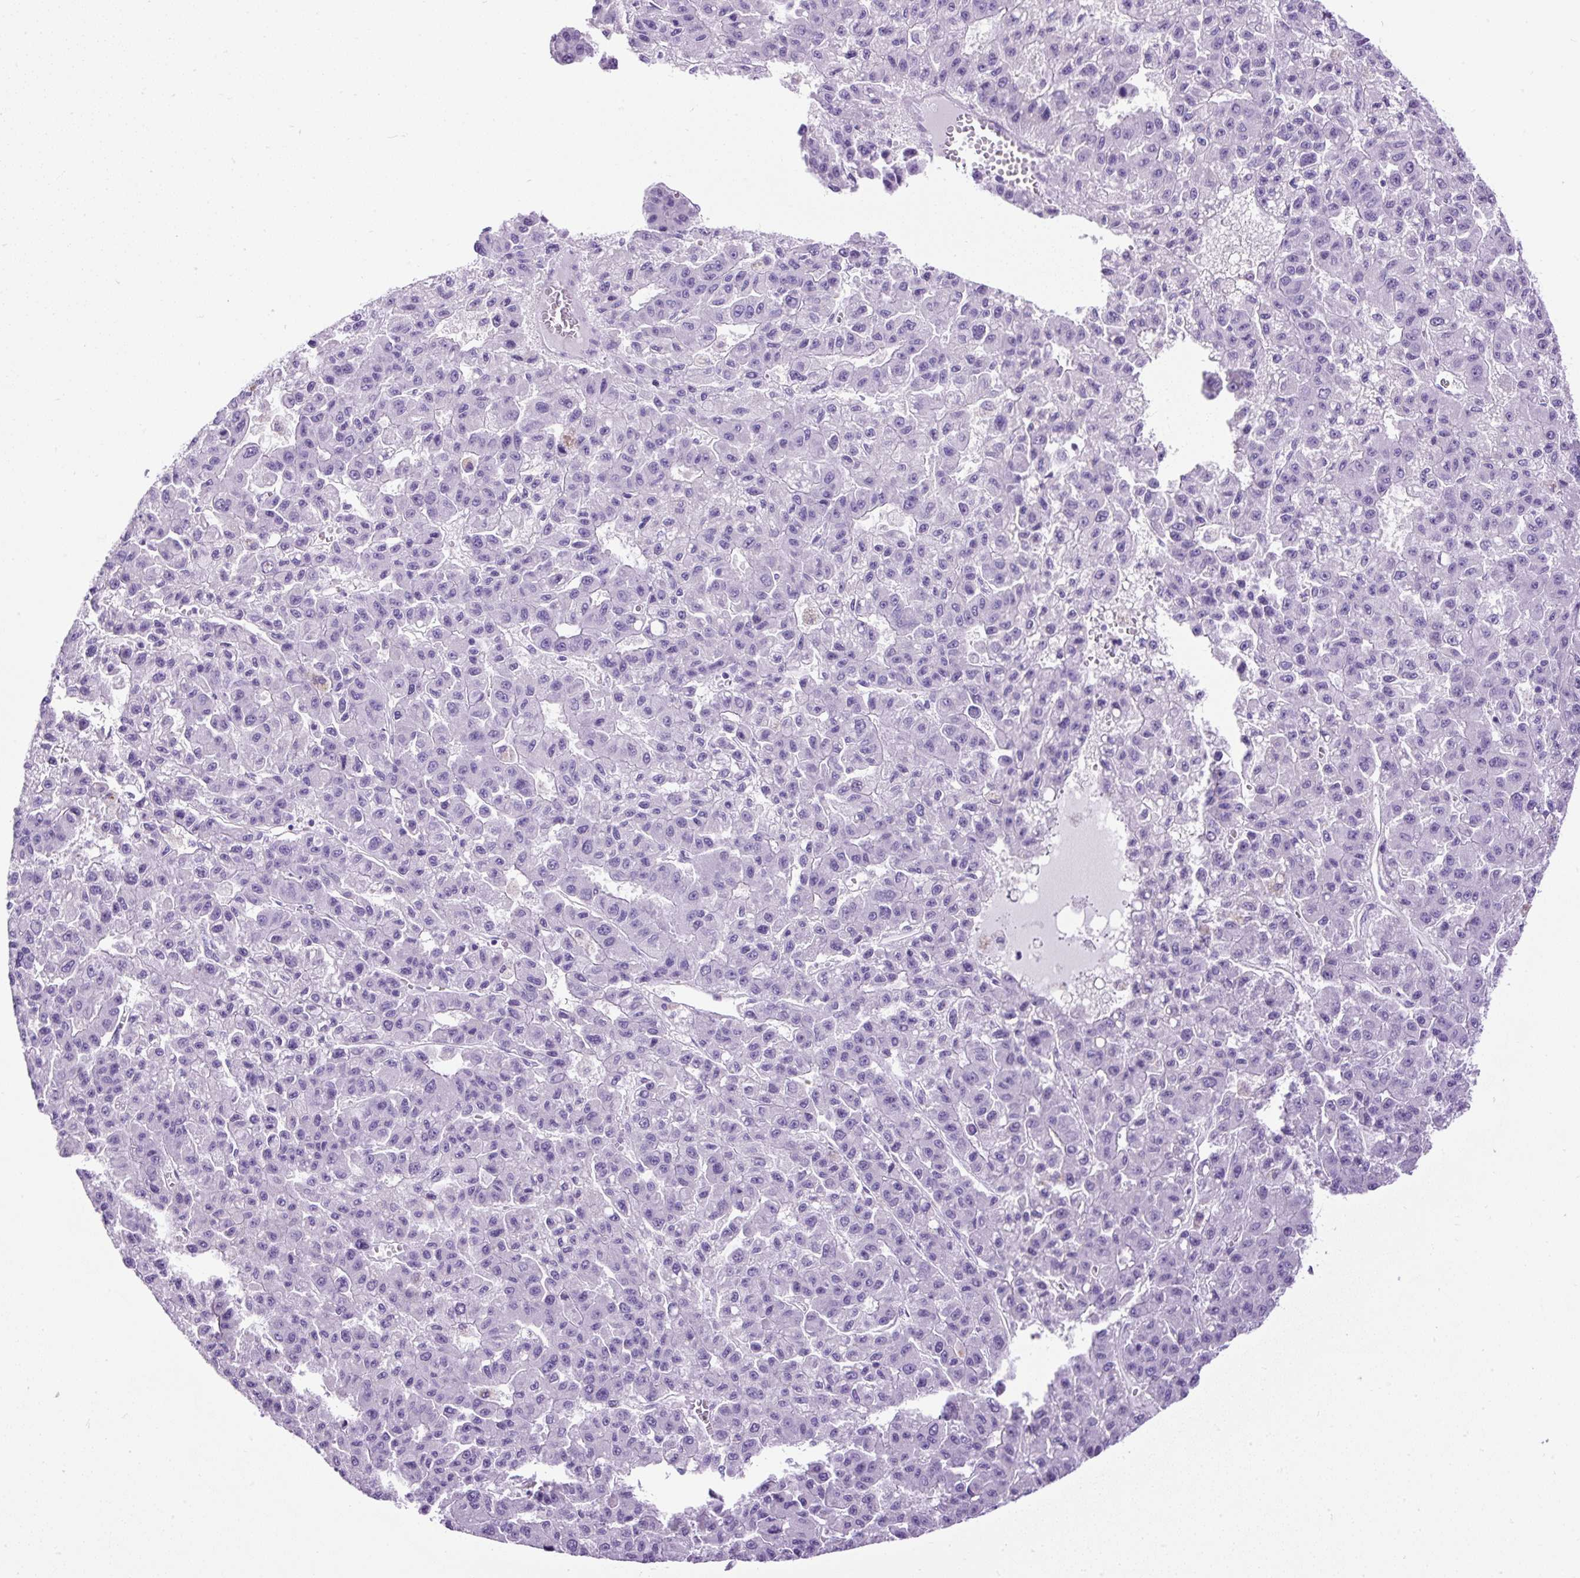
{"staining": {"intensity": "negative", "quantity": "none", "location": "none"}, "tissue": "liver cancer", "cell_type": "Tumor cells", "image_type": "cancer", "snomed": [{"axis": "morphology", "description": "Carcinoma, Hepatocellular, NOS"}, {"axis": "topography", "description": "Liver"}], "caption": "Immunohistochemical staining of human liver cancer (hepatocellular carcinoma) shows no significant staining in tumor cells. (IHC, brightfield microscopy, high magnification).", "gene": "PDIA2", "patient": {"sex": "male", "age": 70}}